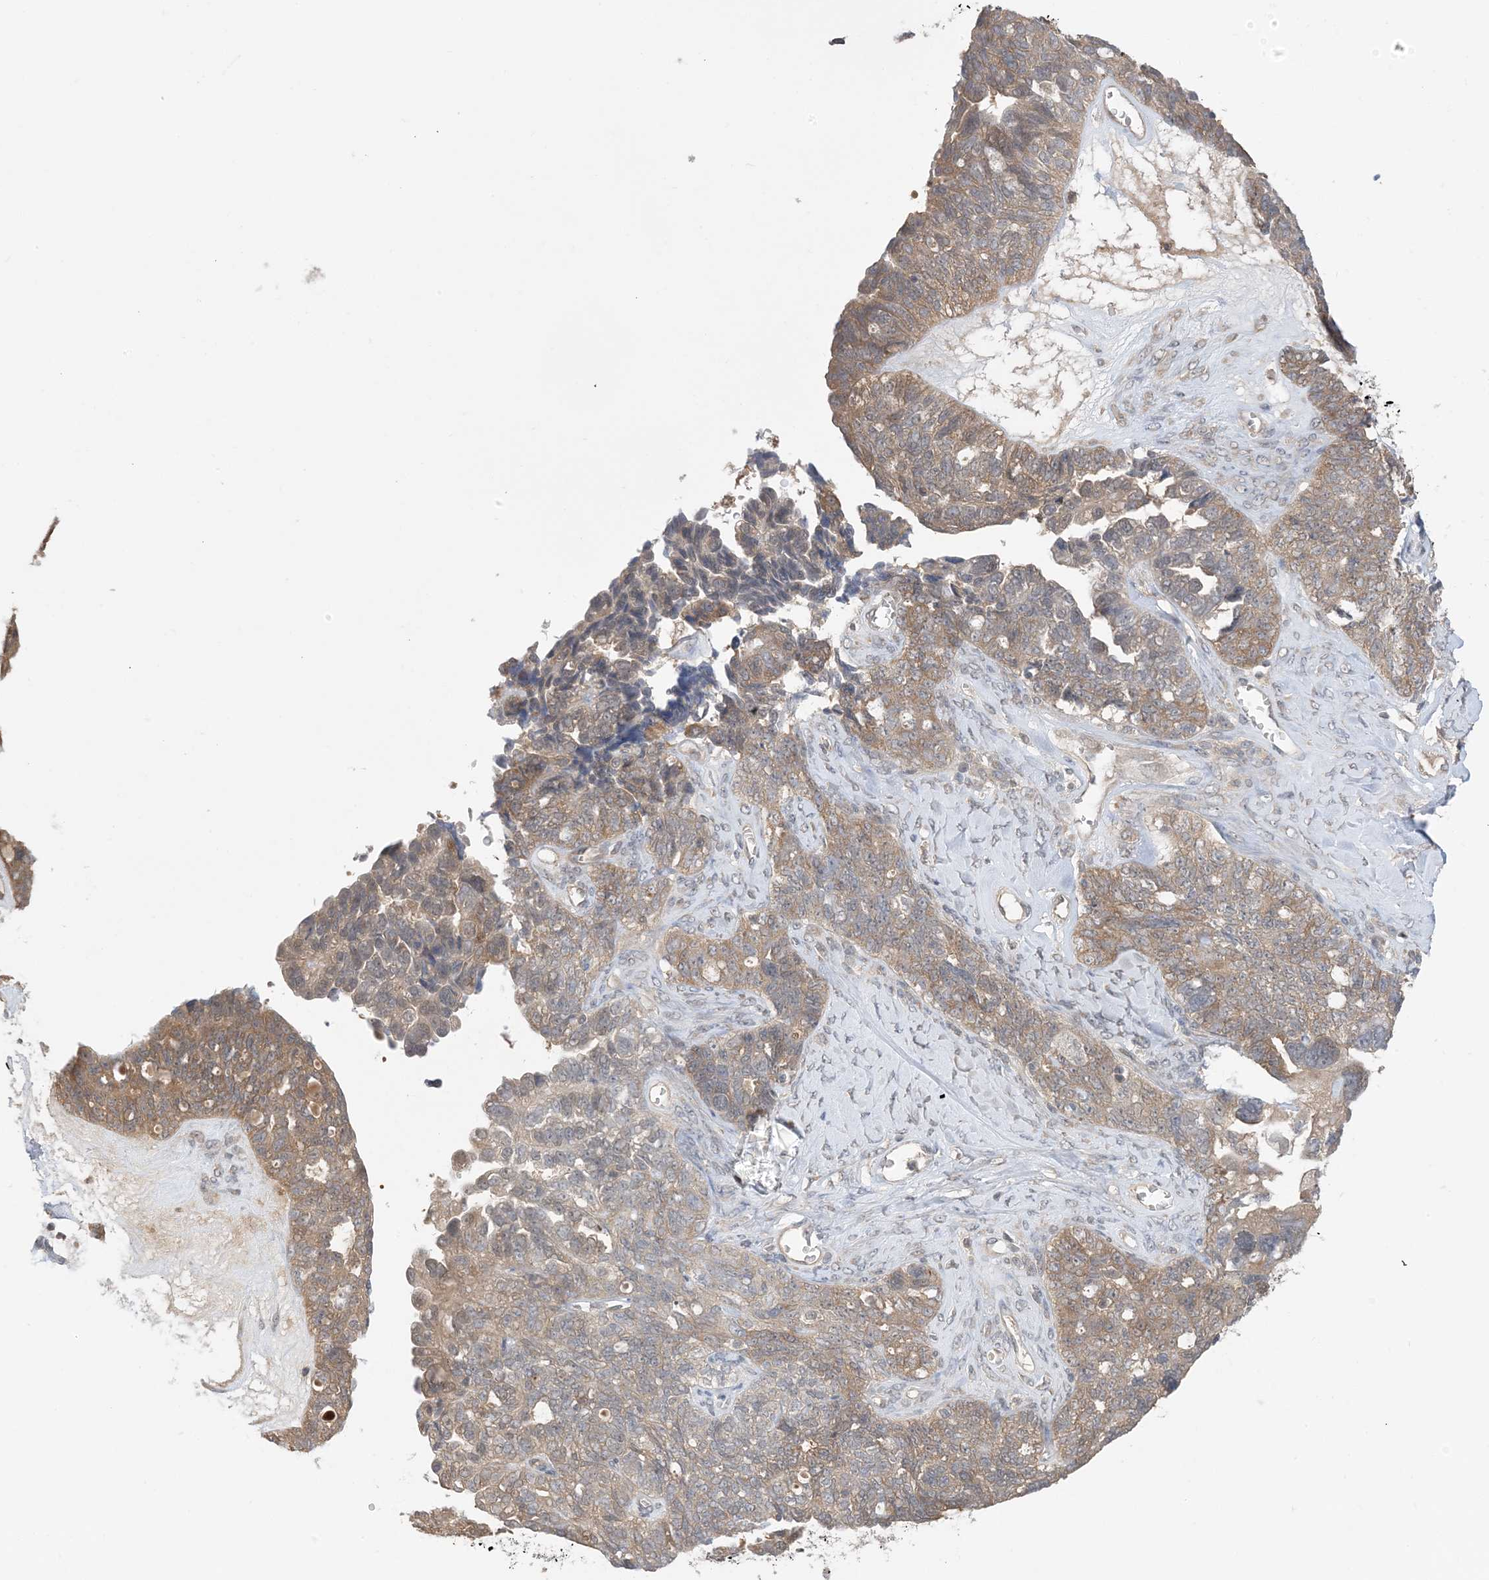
{"staining": {"intensity": "moderate", "quantity": "<25%", "location": "cytoplasmic/membranous"}, "tissue": "ovarian cancer", "cell_type": "Tumor cells", "image_type": "cancer", "snomed": [{"axis": "morphology", "description": "Cystadenocarcinoma, serous, NOS"}, {"axis": "topography", "description": "Ovary"}], "caption": "This histopathology image demonstrates ovarian cancer (serous cystadenocarcinoma) stained with immunohistochemistry to label a protein in brown. The cytoplasmic/membranous of tumor cells show moderate positivity for the protein. Nuclei are counter-stained blue.", "gene": "WDR26", "patient": {"sex": "female", "age": 79}}